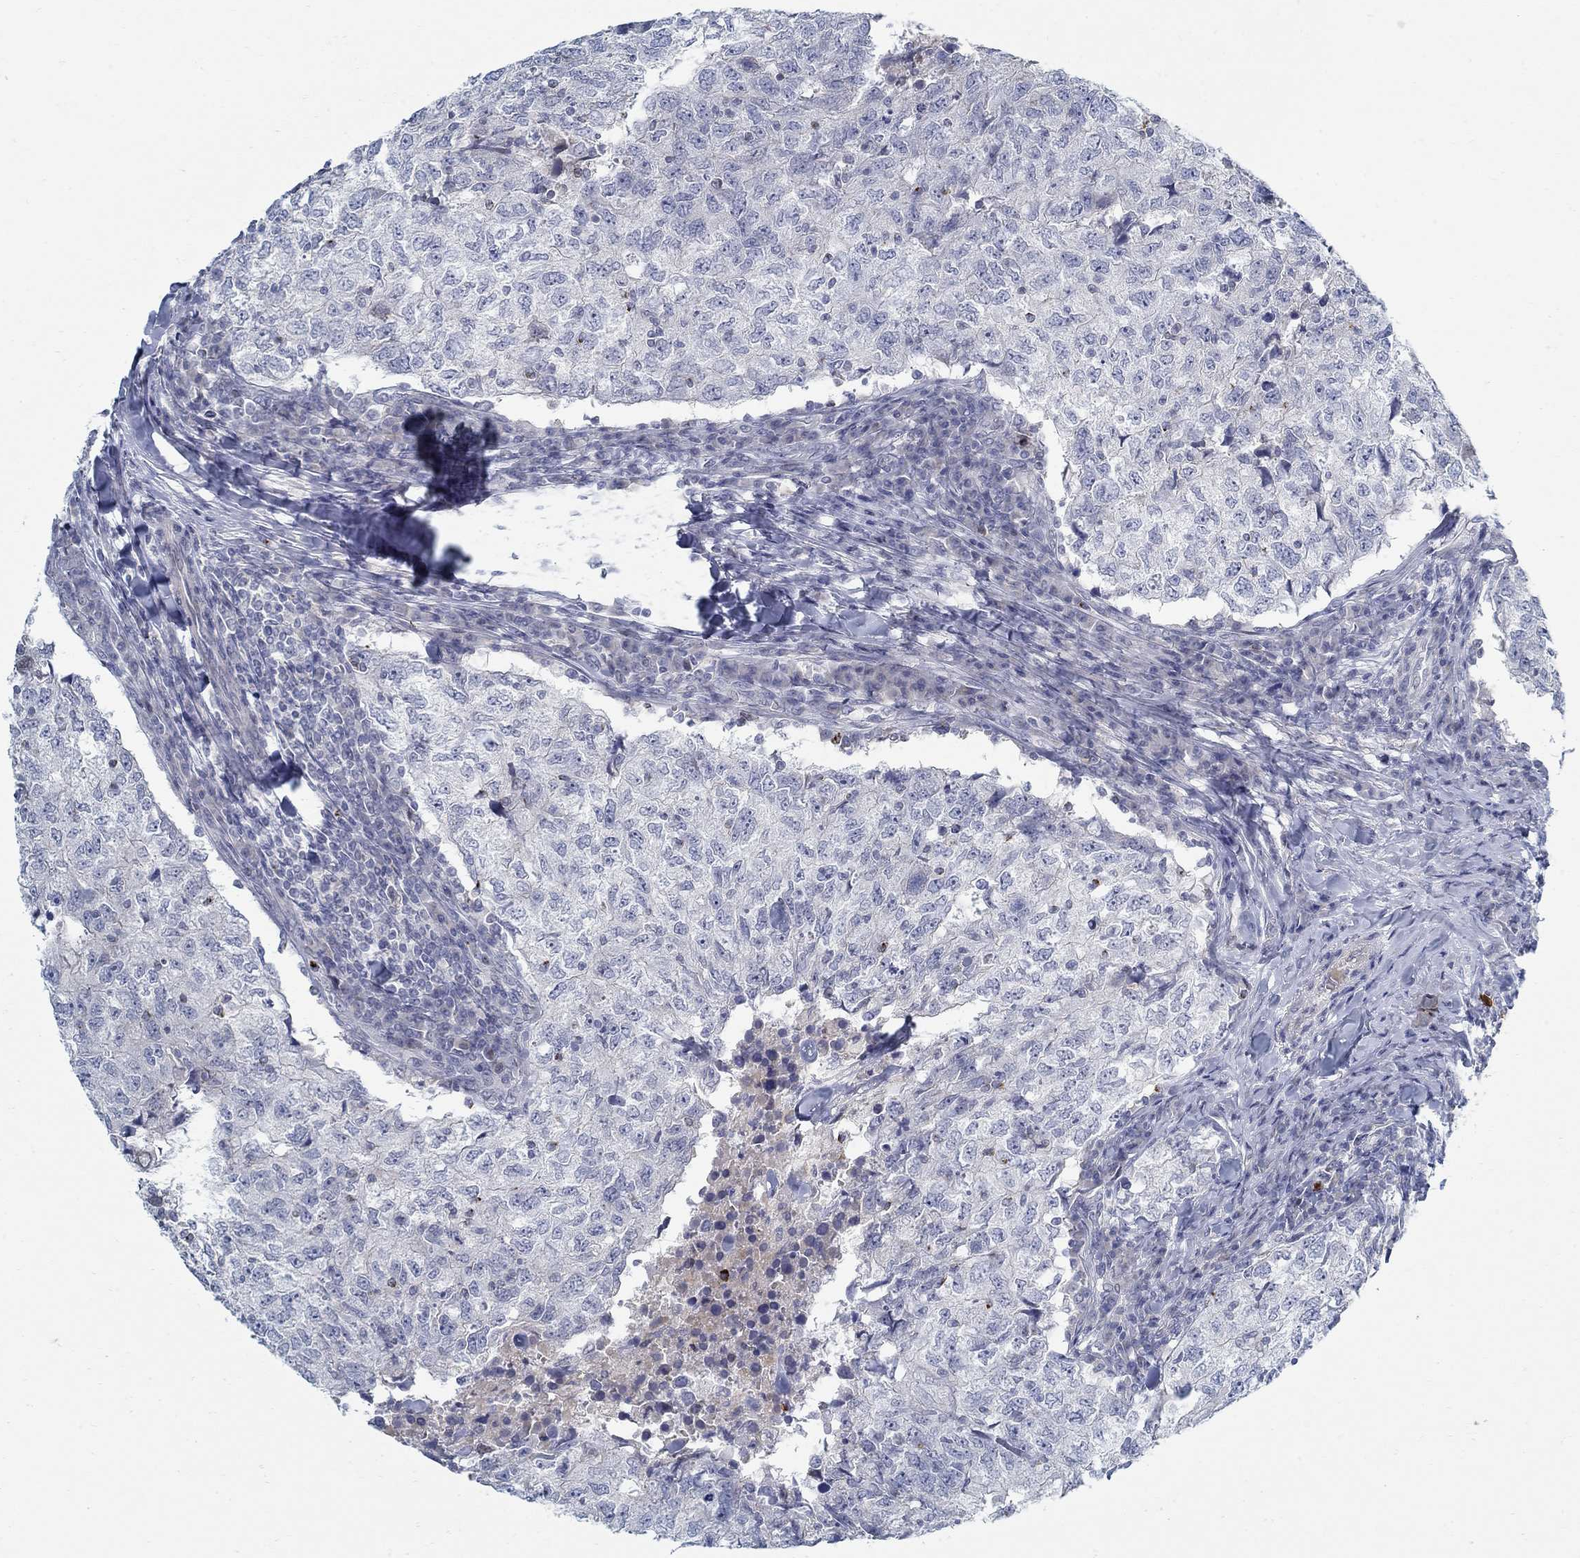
{"staining": {"intensity": "negative", "quantity": "none", "location": "none"}, "tissue": "breast cancer", "cell_type": "Tumor cells", "image_type": "cancer", "snomed": [{"axis": "morphology", "description": "Duct carcinoma"}, {"axis": "topography", "description": "Breast"}], "caption": "The histopathology image displays no staining of tumor cells in breast infiltrating ductal carcinoma.", "gene": "ANO7", "patient": {"sex": "female", "age": 30}}